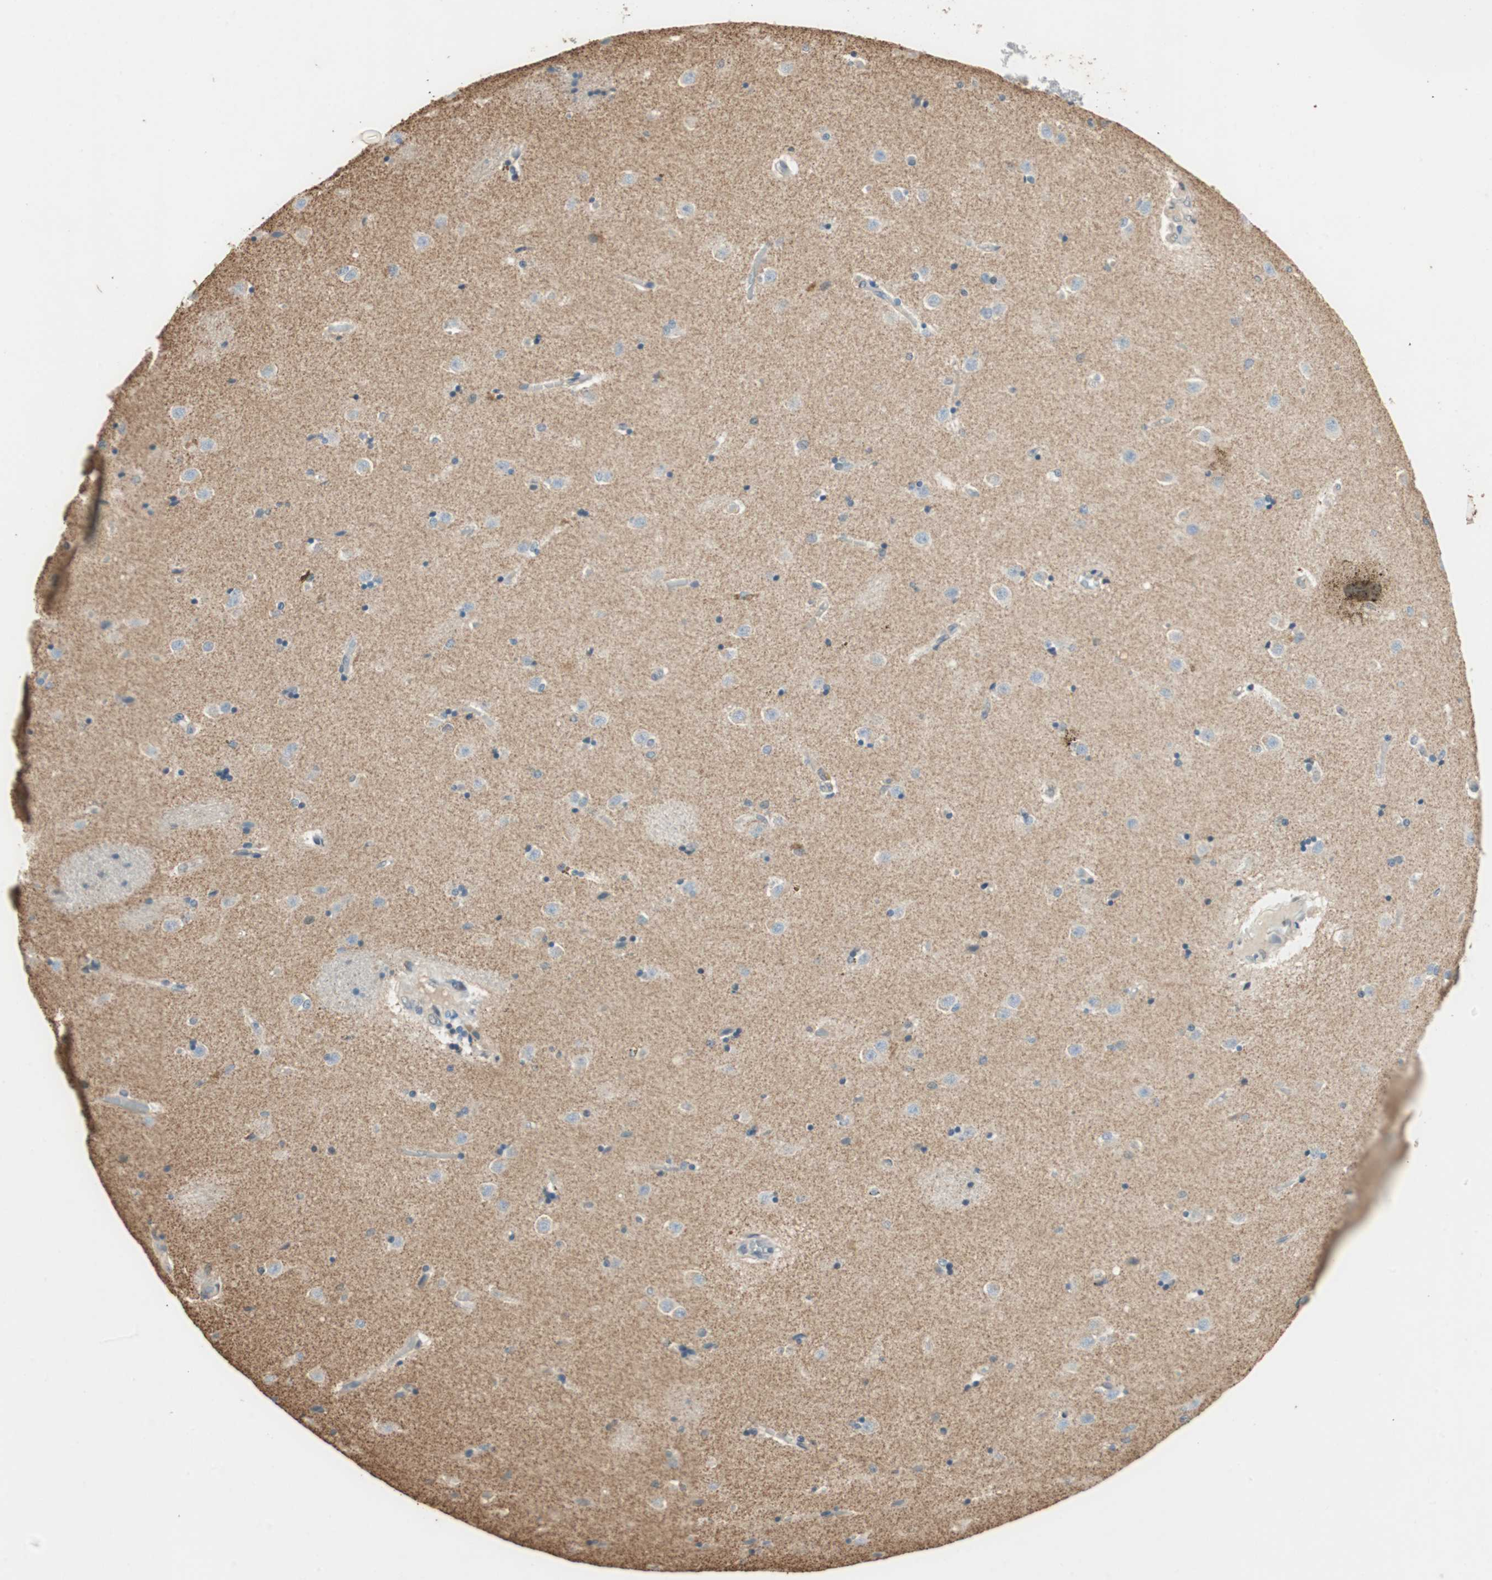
{"staining": {"intensity": "negative", "quantity": "none", "location": "none"}, "tissue": "caudate", "cell_type": "Glial cells", "image_type": "normal", "snomed": [{"axis": "morphology", "description": "Normal tissue, NOS"}, {"axis": "topography", "description": "Lateral ventricle wall"}], "caption": "Human caudate stained for a protein using immunohistochemistry demonstrates no staining in glial cells.", "gene": "SERPINB5", "patient": {"sex": "female", "age": 54}}